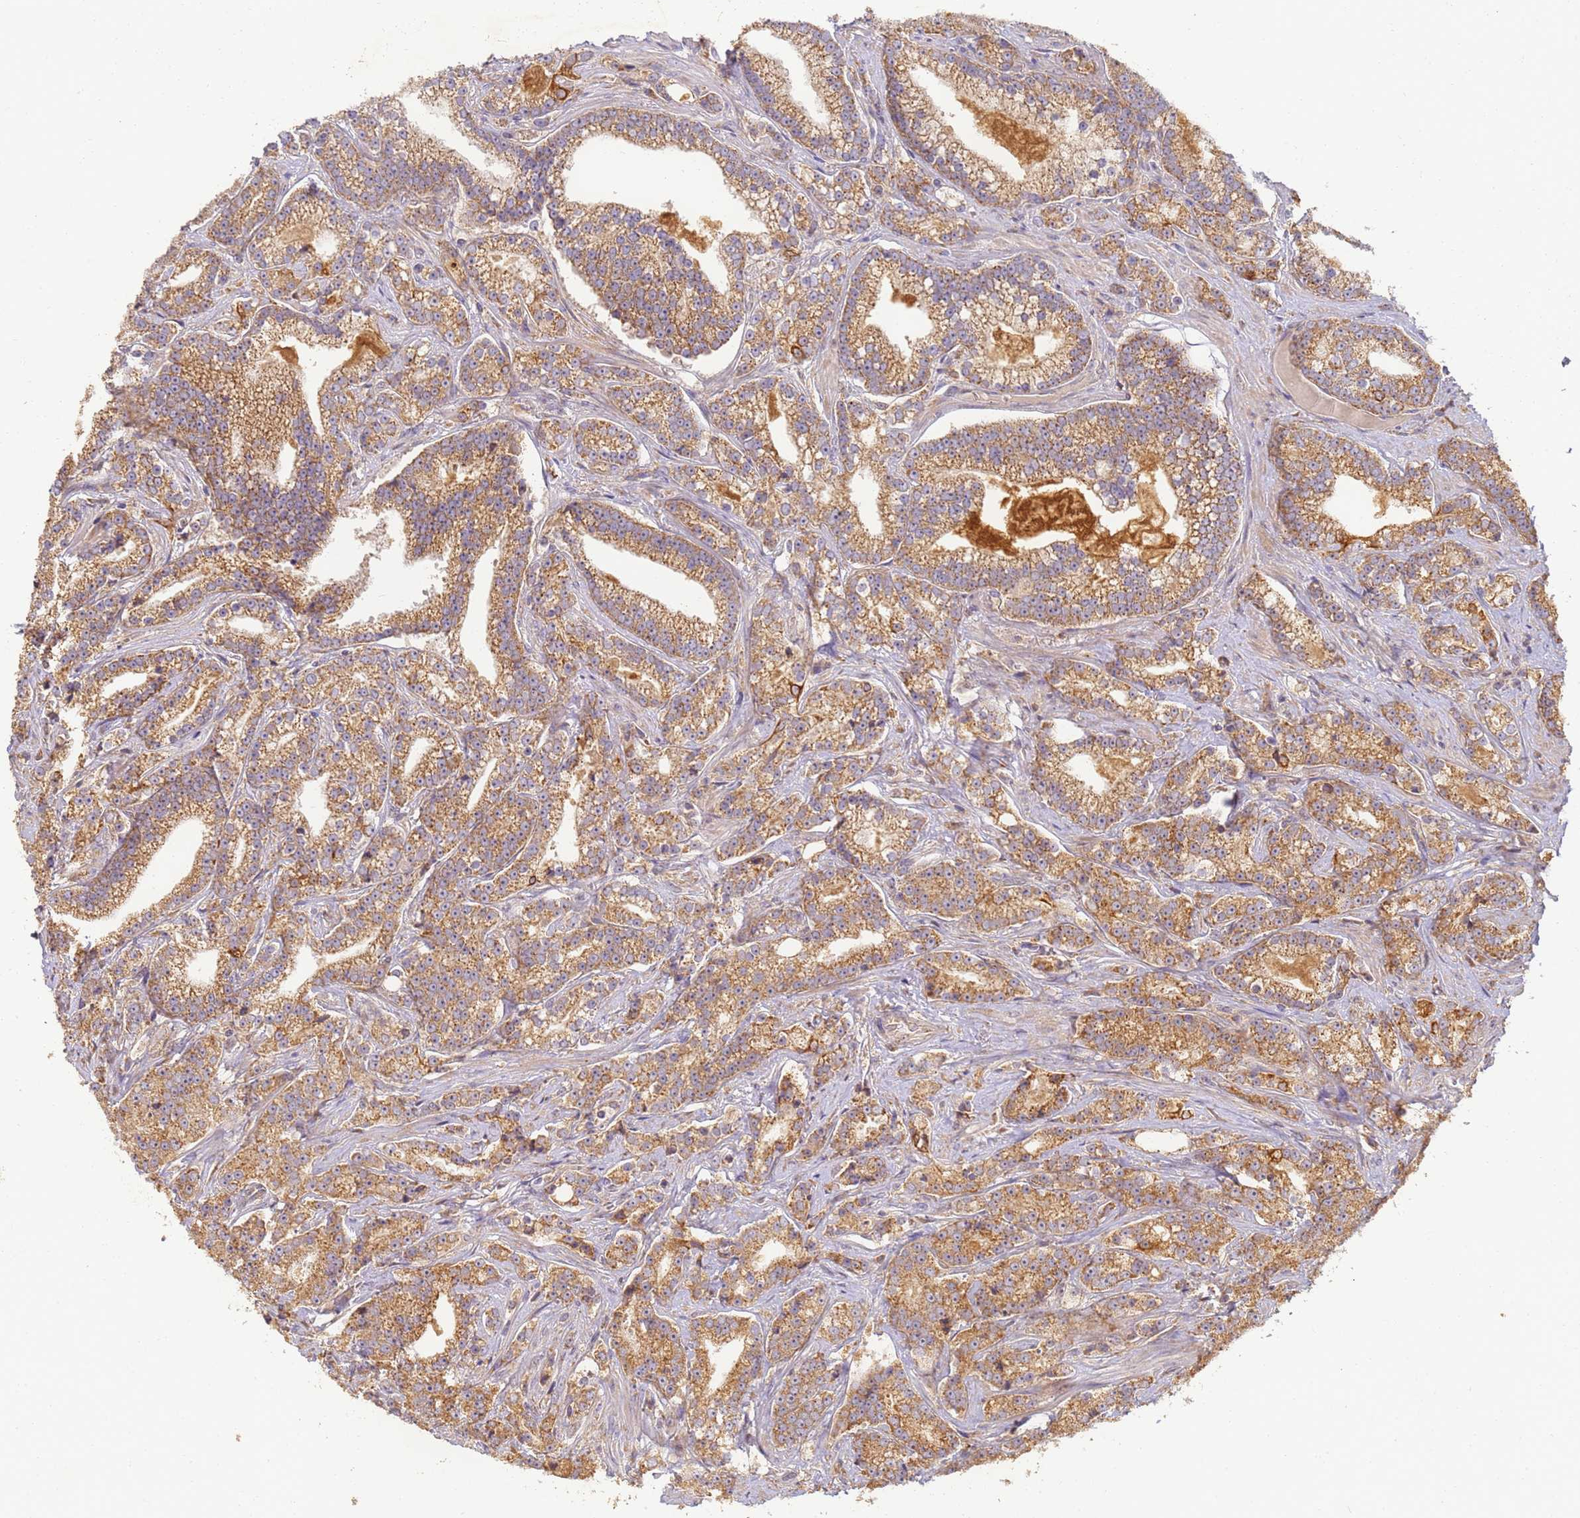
{"staining": {"intensity": "moderate", "quantity": ">75%", "location": "cytoplasmic/membranous"}, "tissue": "prostate cancer", "cell_type": "Tumor cells", "image_type": "cancer", "snomed": [{"axis": "morphology", "description": "Adenocarcinoma, High grade"}, {"axis": "topography", "description": "Prostate"}], "caption": "About >75% of tumor cells in human prostate adenocarcinoma (high-grade) exhibit moderate cytoplasmic/membranous protein expression as visualized by brown immunohistochemical staining.", "gene": "TIGAR", "patient": {"sex": "male", "age": 67}}